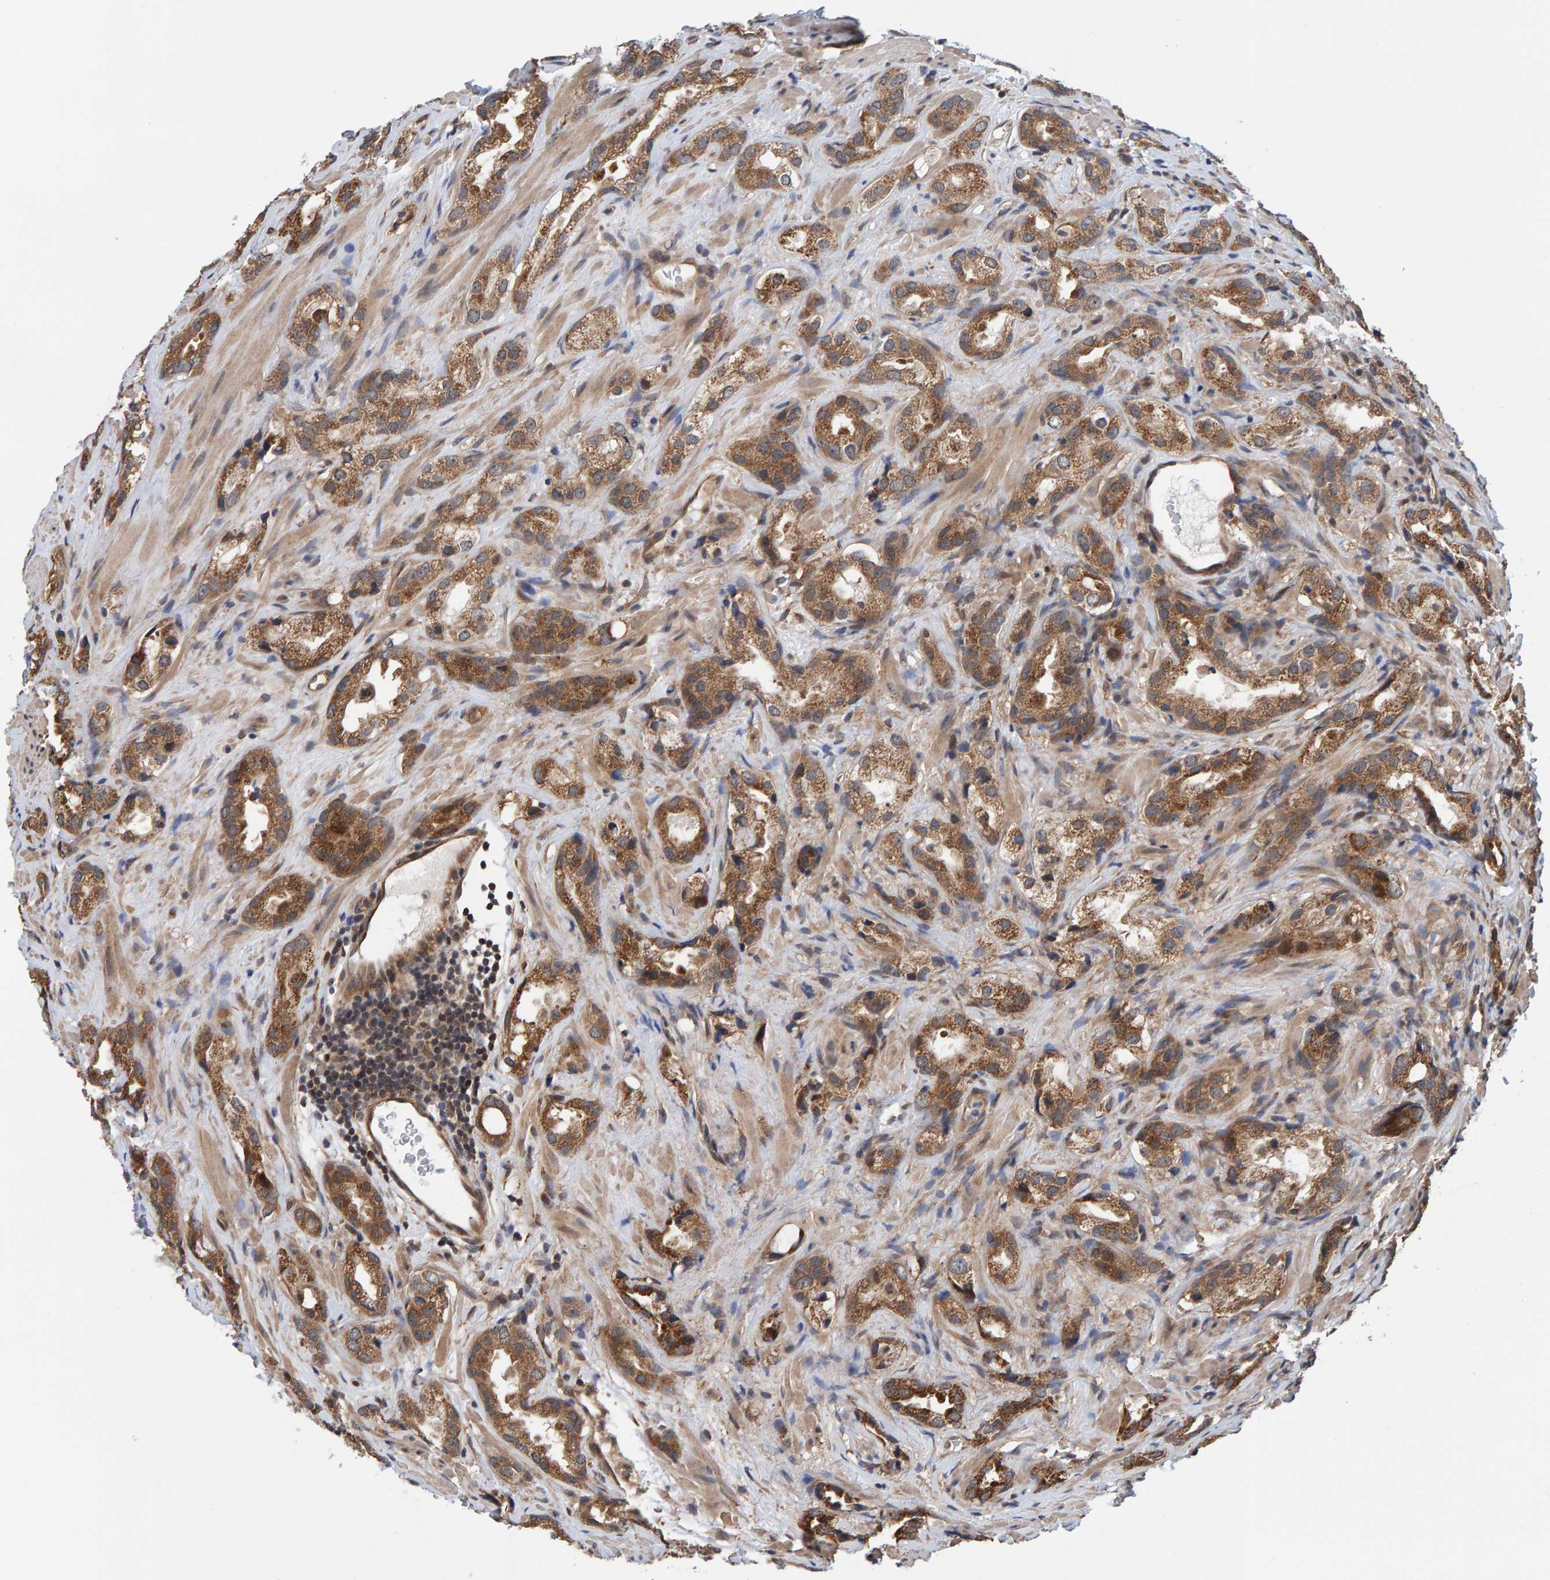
{"staining": {"intensity": "moderate", "quantity": ">75%", "location": "cytoplasmic/membranous"}, "tissue": "prostate cancer", "cell_type": "Tumor cells", "image_type": "cancer", "snomed": [{"axis": "morphology", "description": "Adenocarcinoma, High grade"}, {"axis": "topography", "description": "Prostate"}], "caption": "IHC (DAB) staining of prostate cancer (high-grade adenocarcinoma) shows moderate cytoplasmic/membranous protein staining in approximately >75% of tumor cells.", "gene": "SCRN2", "patient": {"sex": "male", "age": 63}}